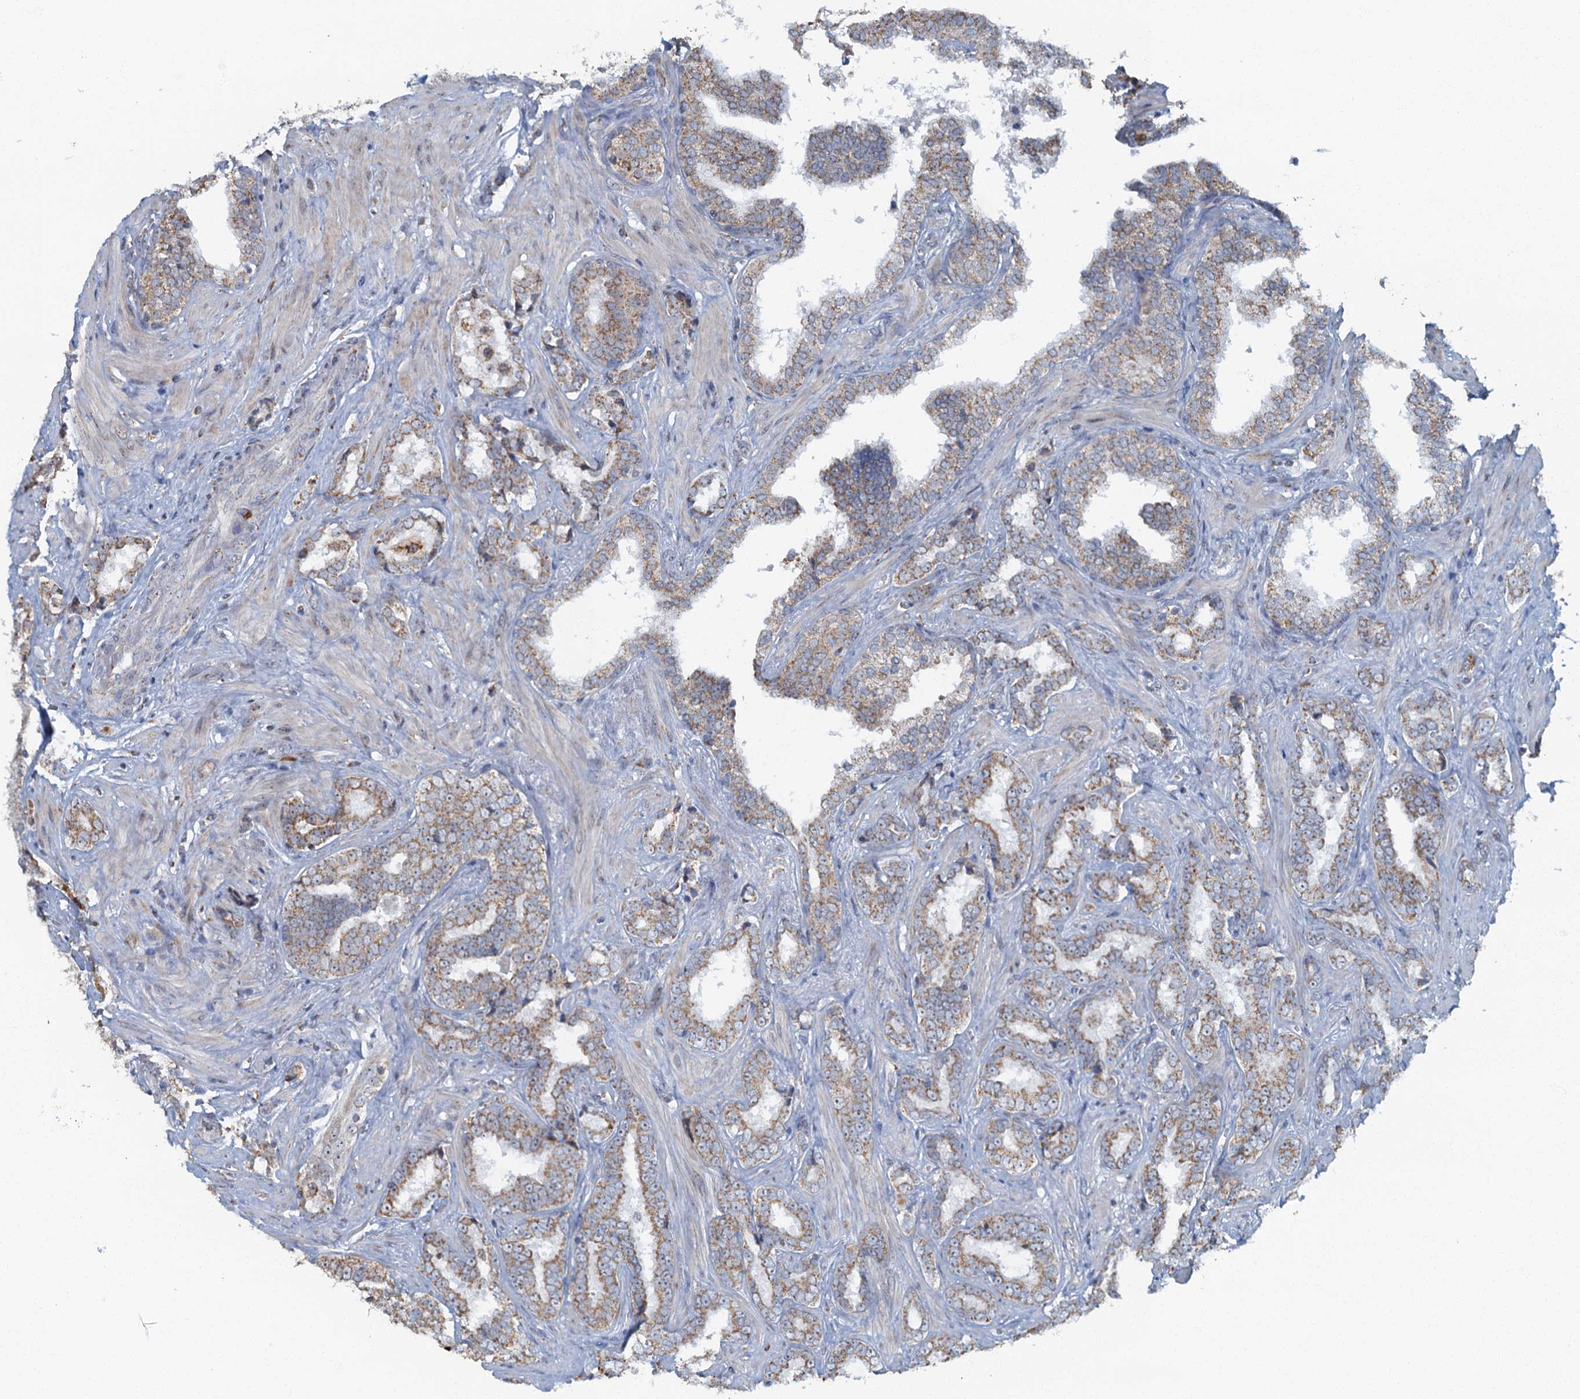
{"staining": {"intensity": "weak", "quantity": "25%-75%", "location": "cytoplasmic/membranous"}, "tissue": "prostate cancer", "cell_type": "Tumor cells", "image_type": "cancer", "snomed": [{"axis": "morphology", "description": "Adenocarcinoma, High grade"}, {"axis": "topography", "description": "Prostate and seminal vesicle, NOS"}], "caption": "A high-resolution histopathology image shows immunohistochemistry (IHC) staining of prostate cancer, which demonstrates weak cytoplasmic/membranous positivity in about 25%-75% of tumor cells.", "gene": "RAD9B", "patient": {"sex": "male", "age": 67}}